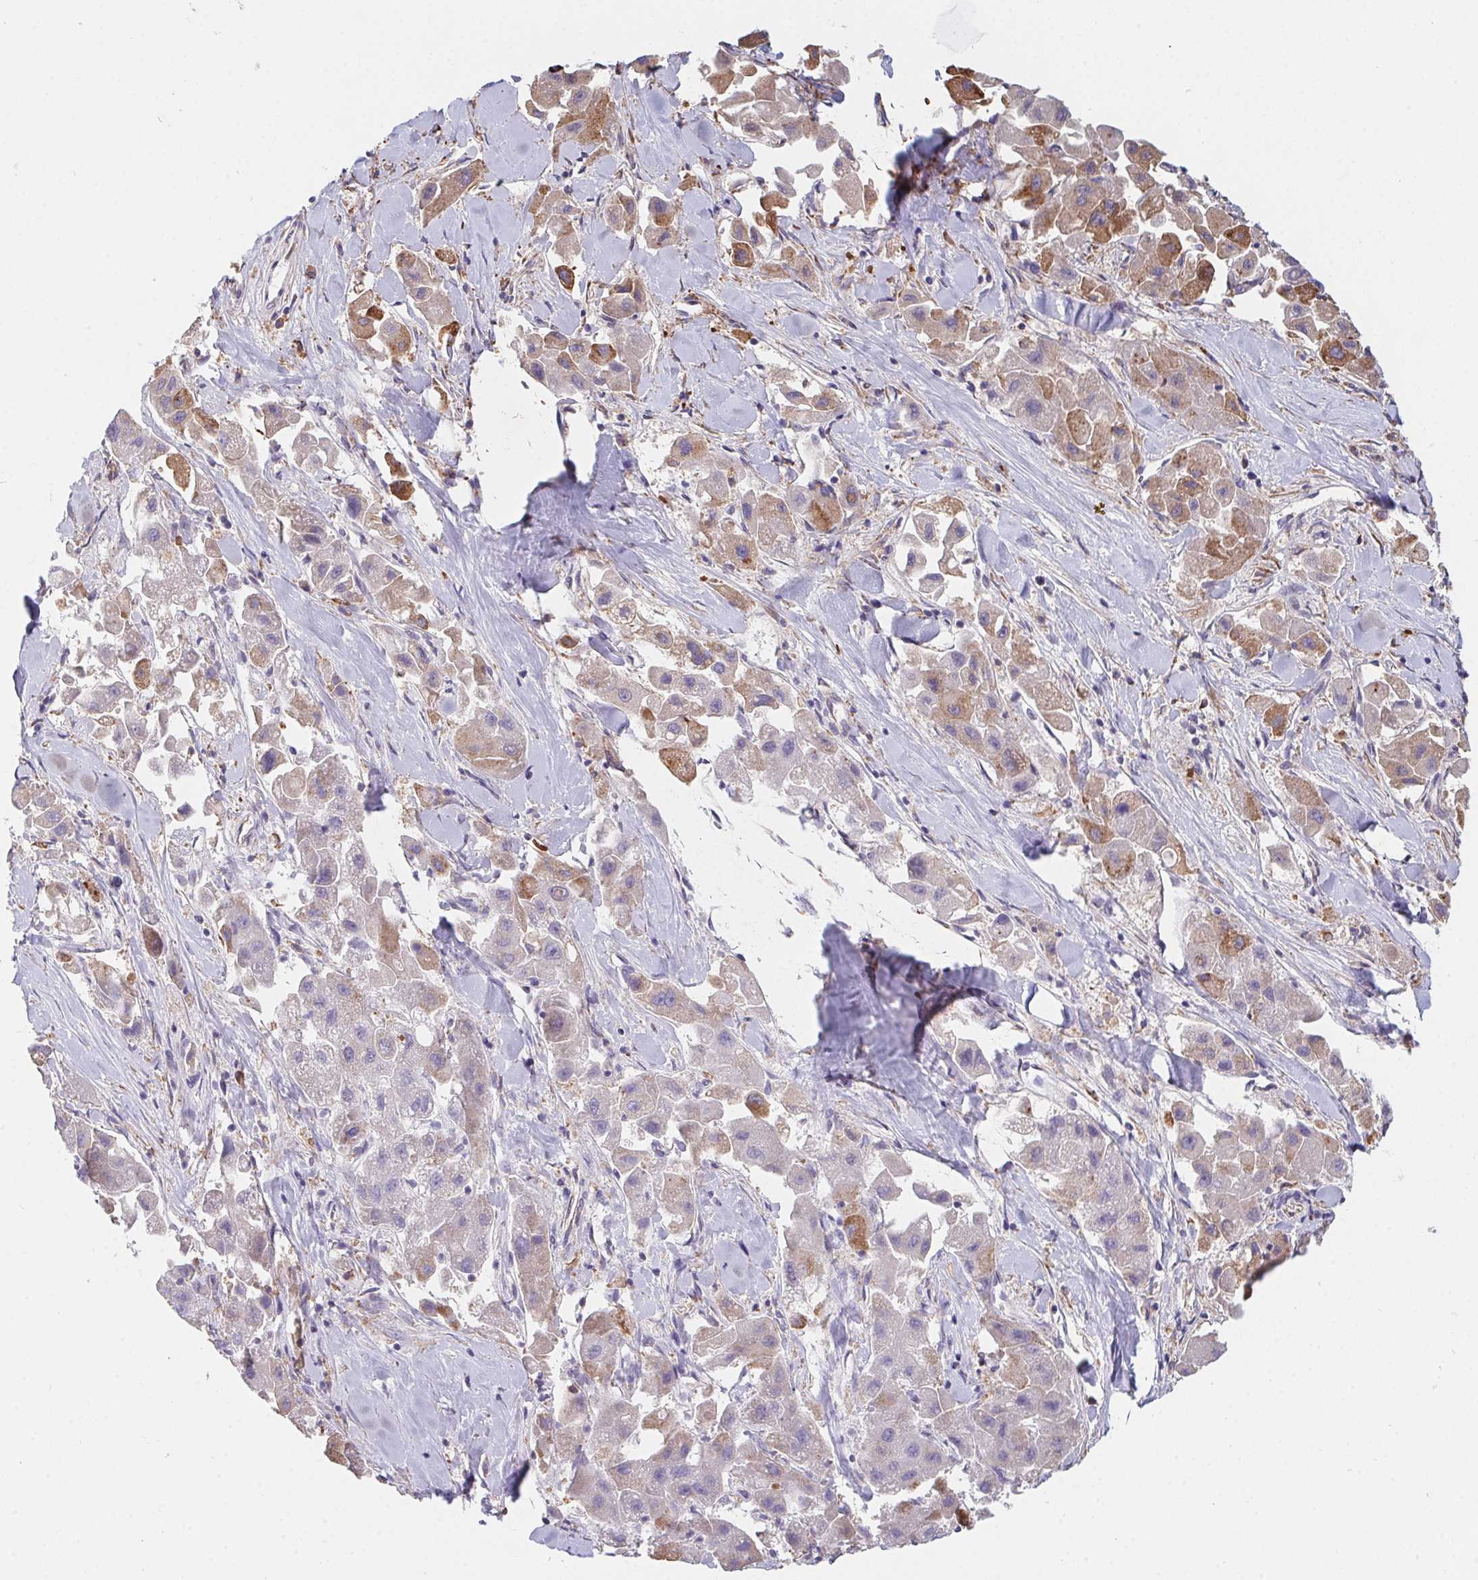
{"staining": {"intensity": "moderate", "quantity": "<25%", "location": "cytoplasmic/membranous"}, "tissue": "liver cancer", "cell_type": "Tumor cells", "image_type": "cancer", "snomed": [{"axis": "morphology", "description": "Carcinoma, Hepatocellular, NOS"}, {"axis": "topography", "description": "Liver"}], "caption": "About <25% of tumor cells in hepatocellular carcinoma (liver) demonstrate moderate cytoplasmic/membranous protein expression as visualized by brown immunohistochemical staining.", "gene": "ADAM8", "patient": {"sex": "male", "age": 24}}